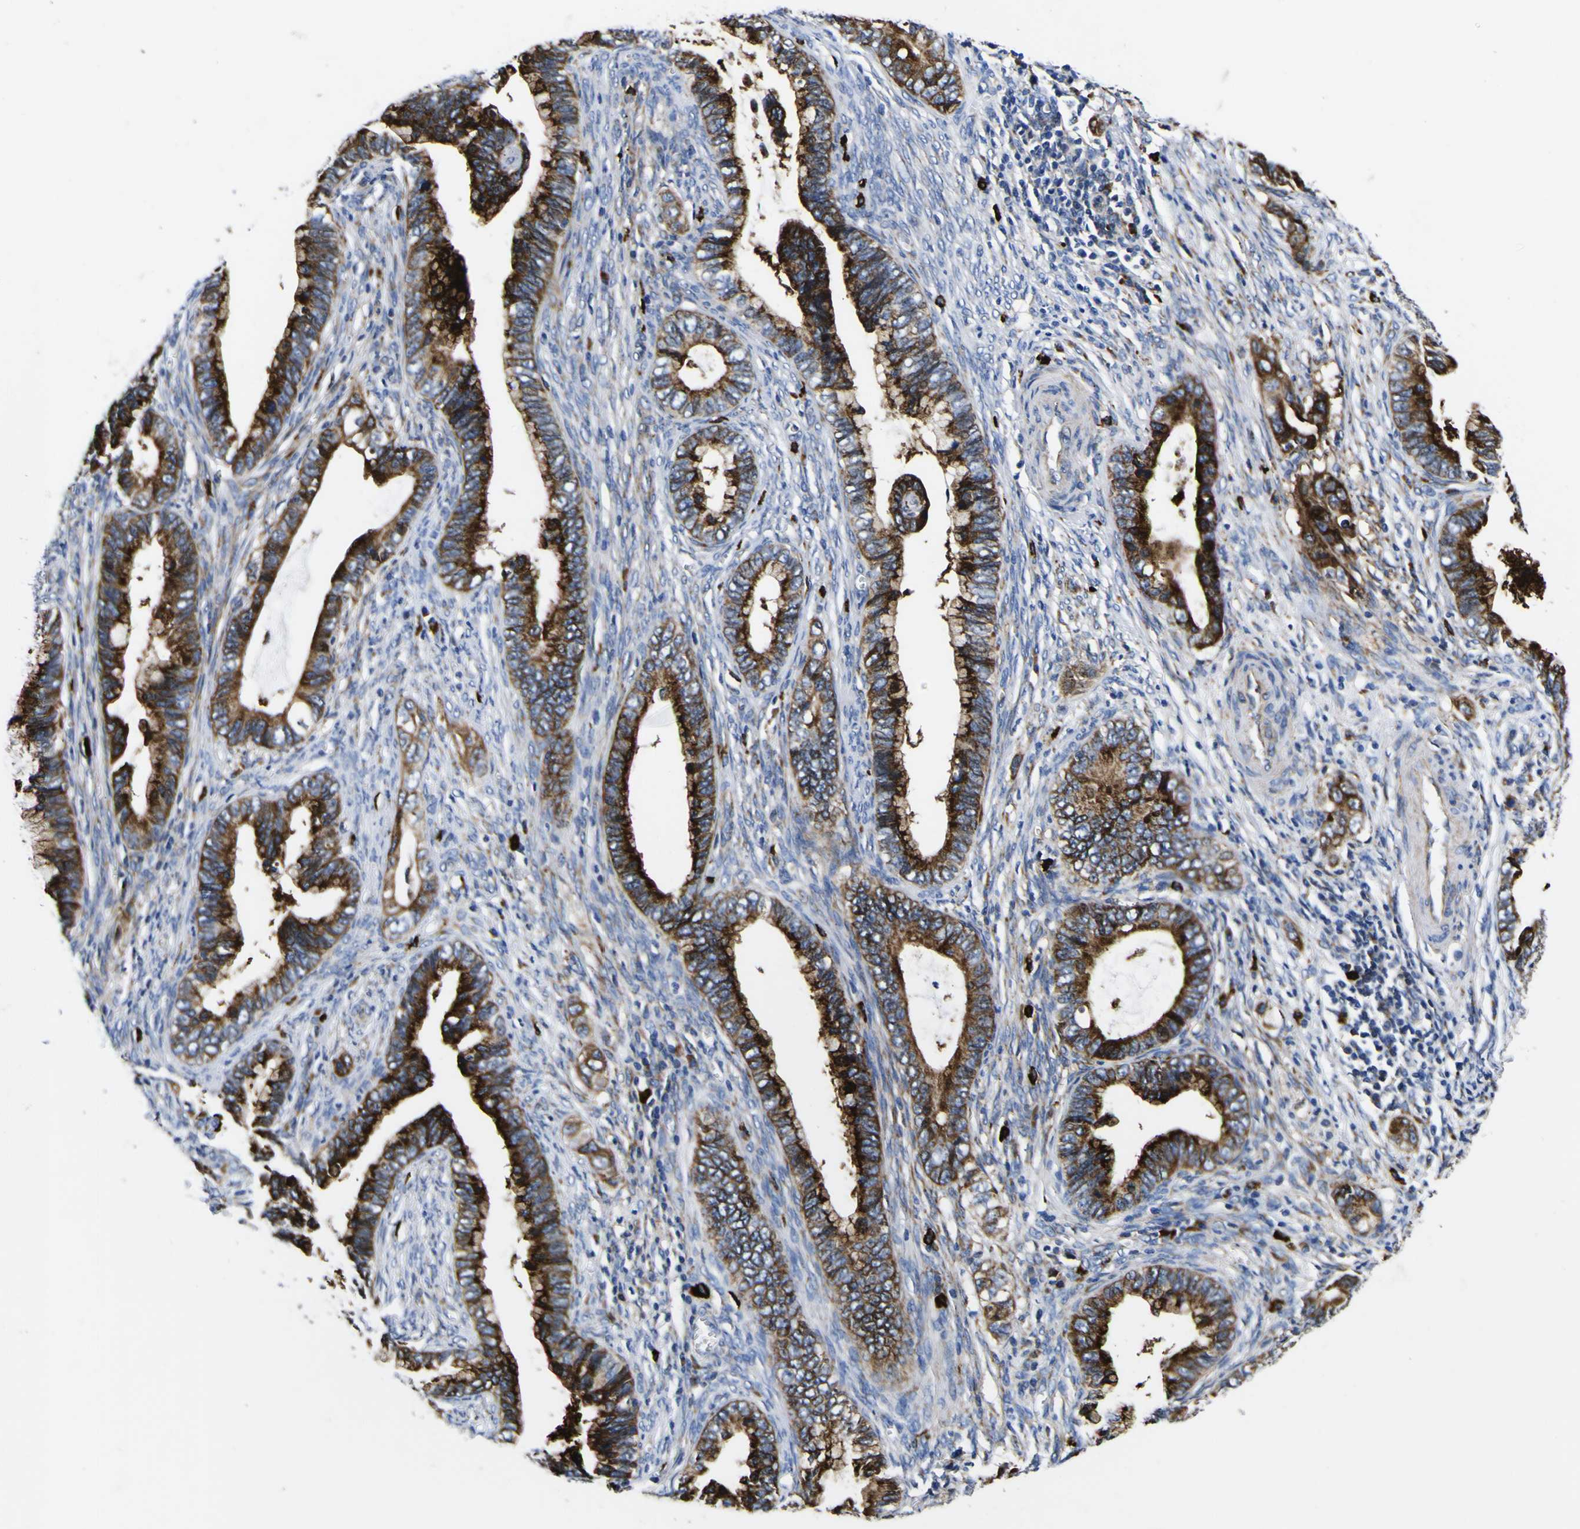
{"staining": {"intensity": "strong", "quantity": ">75%", "location": "cytoplasmic/membranous"}, "tissue": "cervical cancer", "cell_type": "Tumor cells", "image_type": "cancer", "snomed": [{"axis": "morphology", "description": "Adenocarcinoma, NOS"}, {"axis": "topography", "description": "Cervix"}], "caption": "Protein analysis of adenocarcinoma (cervical) tissue demonstrates strong cytoplasmic/membranous expression in approximately >75% of tumor cells. (DAB IHC with brightfield microscopy, high magnification).", "gene": "SCD", "patient": {"sex": "female", "age": 44}}